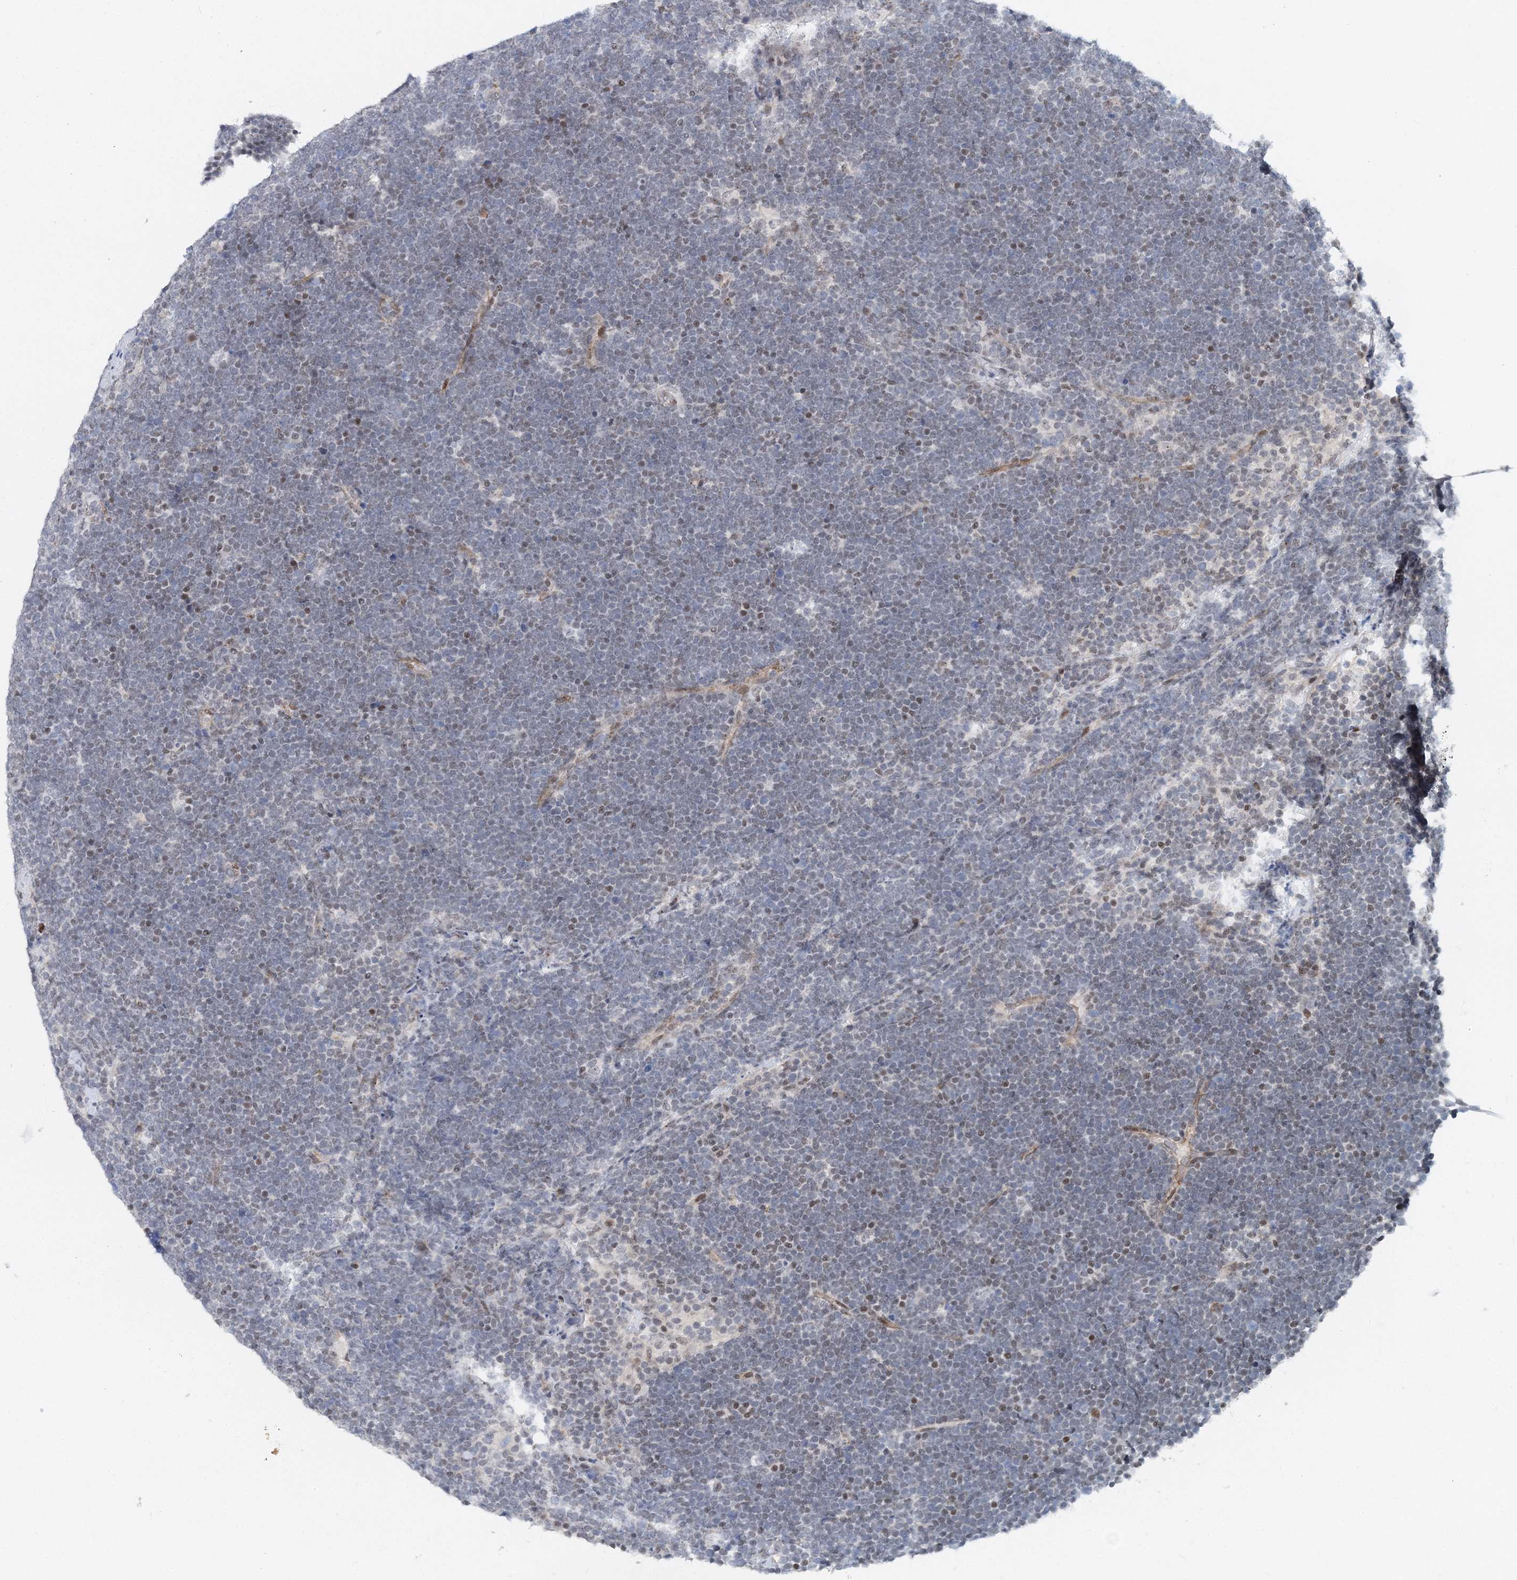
{"staining": {"intensity": "negative", "quantity": "none", "location": "none"}, "tissue": "lymphoma", "cell_type": "Tumor cells", "image_type": "cancer", "snomed": [{"axis": "morphology", "description": "Malignant lymphoma, non-Hodgkin's type, High grade"}, {"axis": "topography", "description": "Lymph node"}], "caption": "Immunohistochemistry of human malignant lymphoma, non-Hodgkin's type (high-grade) demonstrates no positivity in tumor cells.", "gene": "UIMC1", "patient": {"sex": "male", "age": 13}}